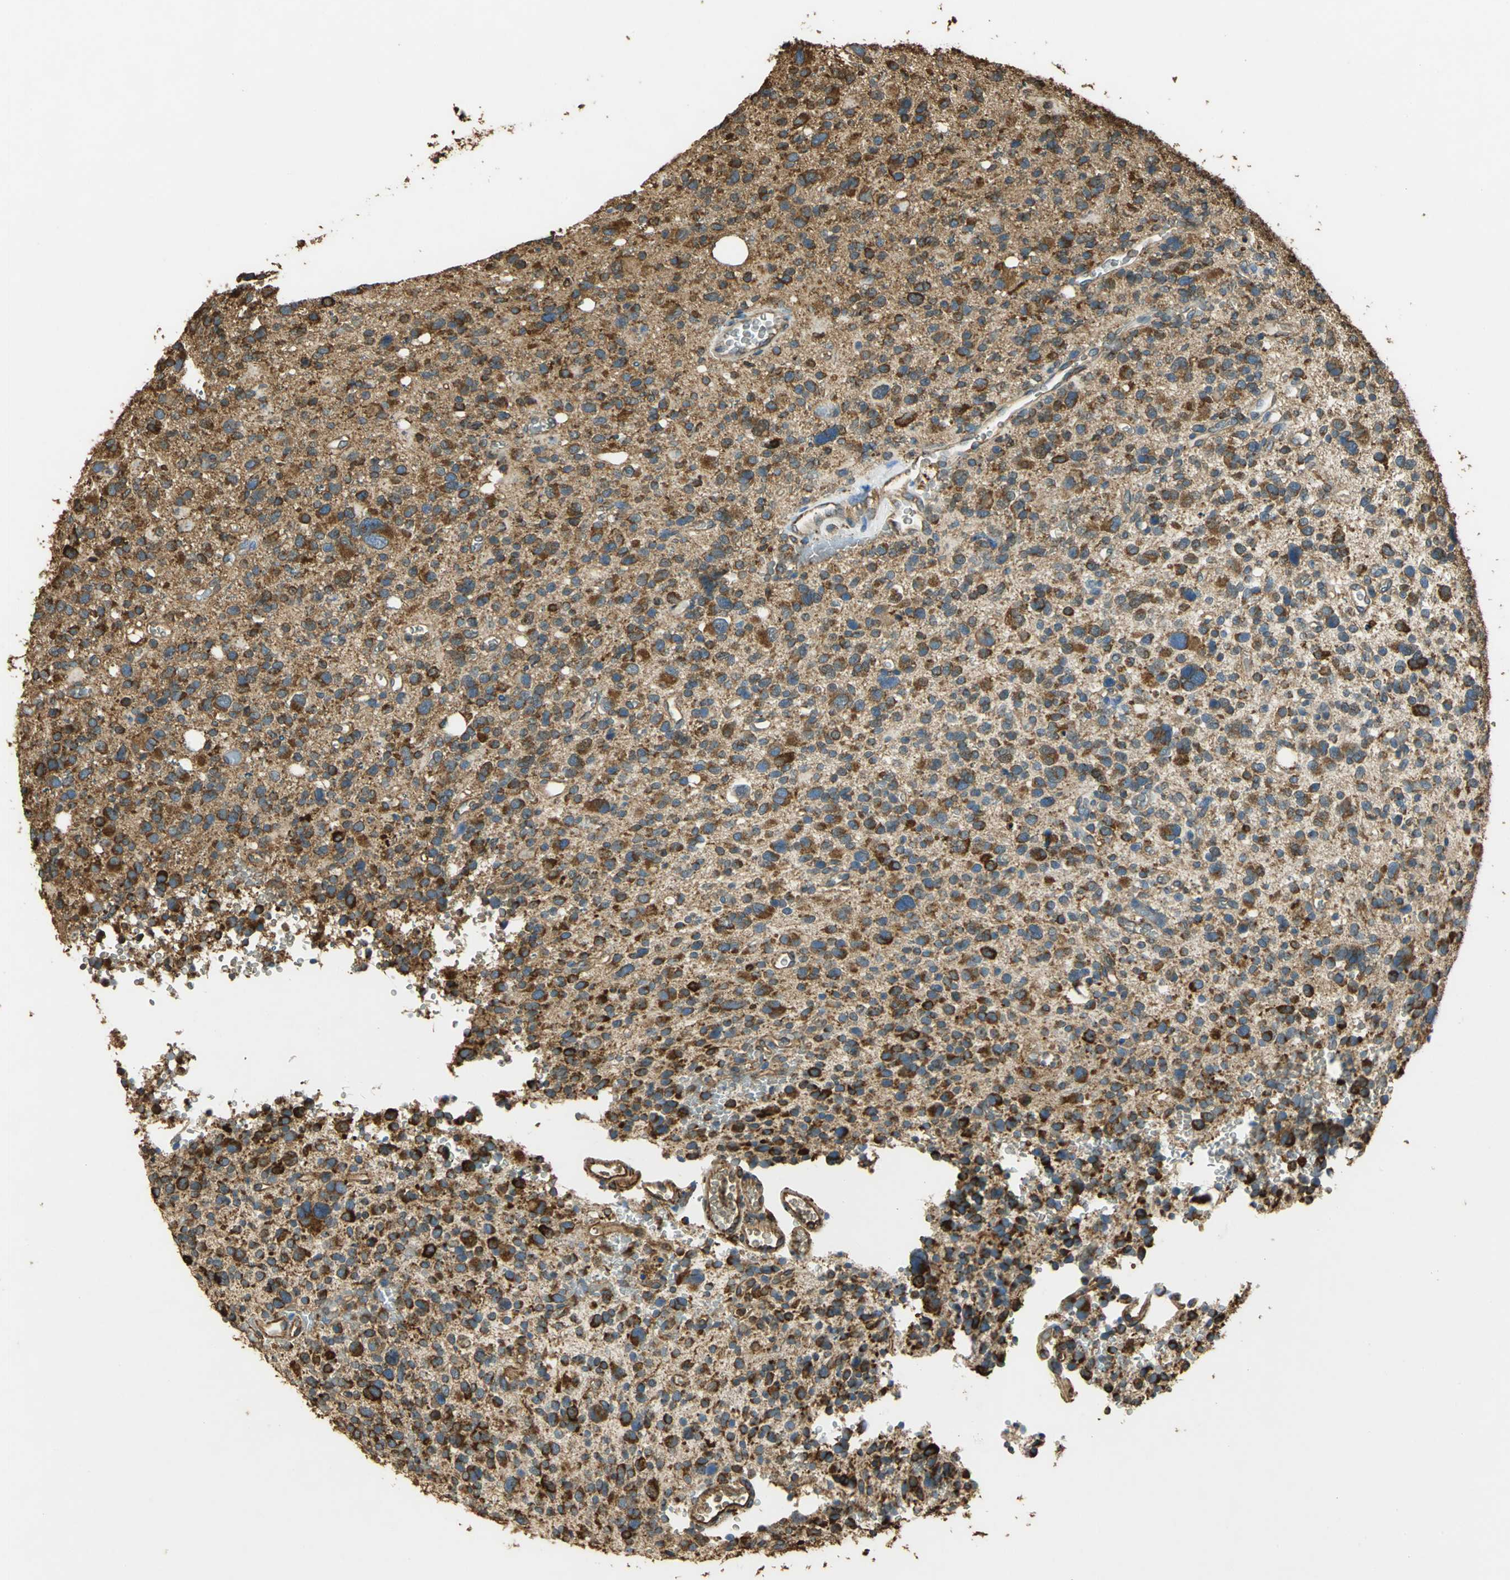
{"staining": {"intensity": "moderate", "quantity": ">75%", "location": "cytoplasmic/membranous"}, "tissue": "glioma", "cell_type": "Tumor cells", "image_type": "cancer", "snomed": [{"axis": "morphology", "description": "Glioma, malignant, High grade"}, {"axis": "topography", "description": "Brain"}], "caption": "Glioma stained with a brown dye exhibits moderate cytoplasmic/membranous positive staining in about >75% of tumor cells.", "gene": "HSP90B1", "patient": {"sex": "male", "age": 48}}